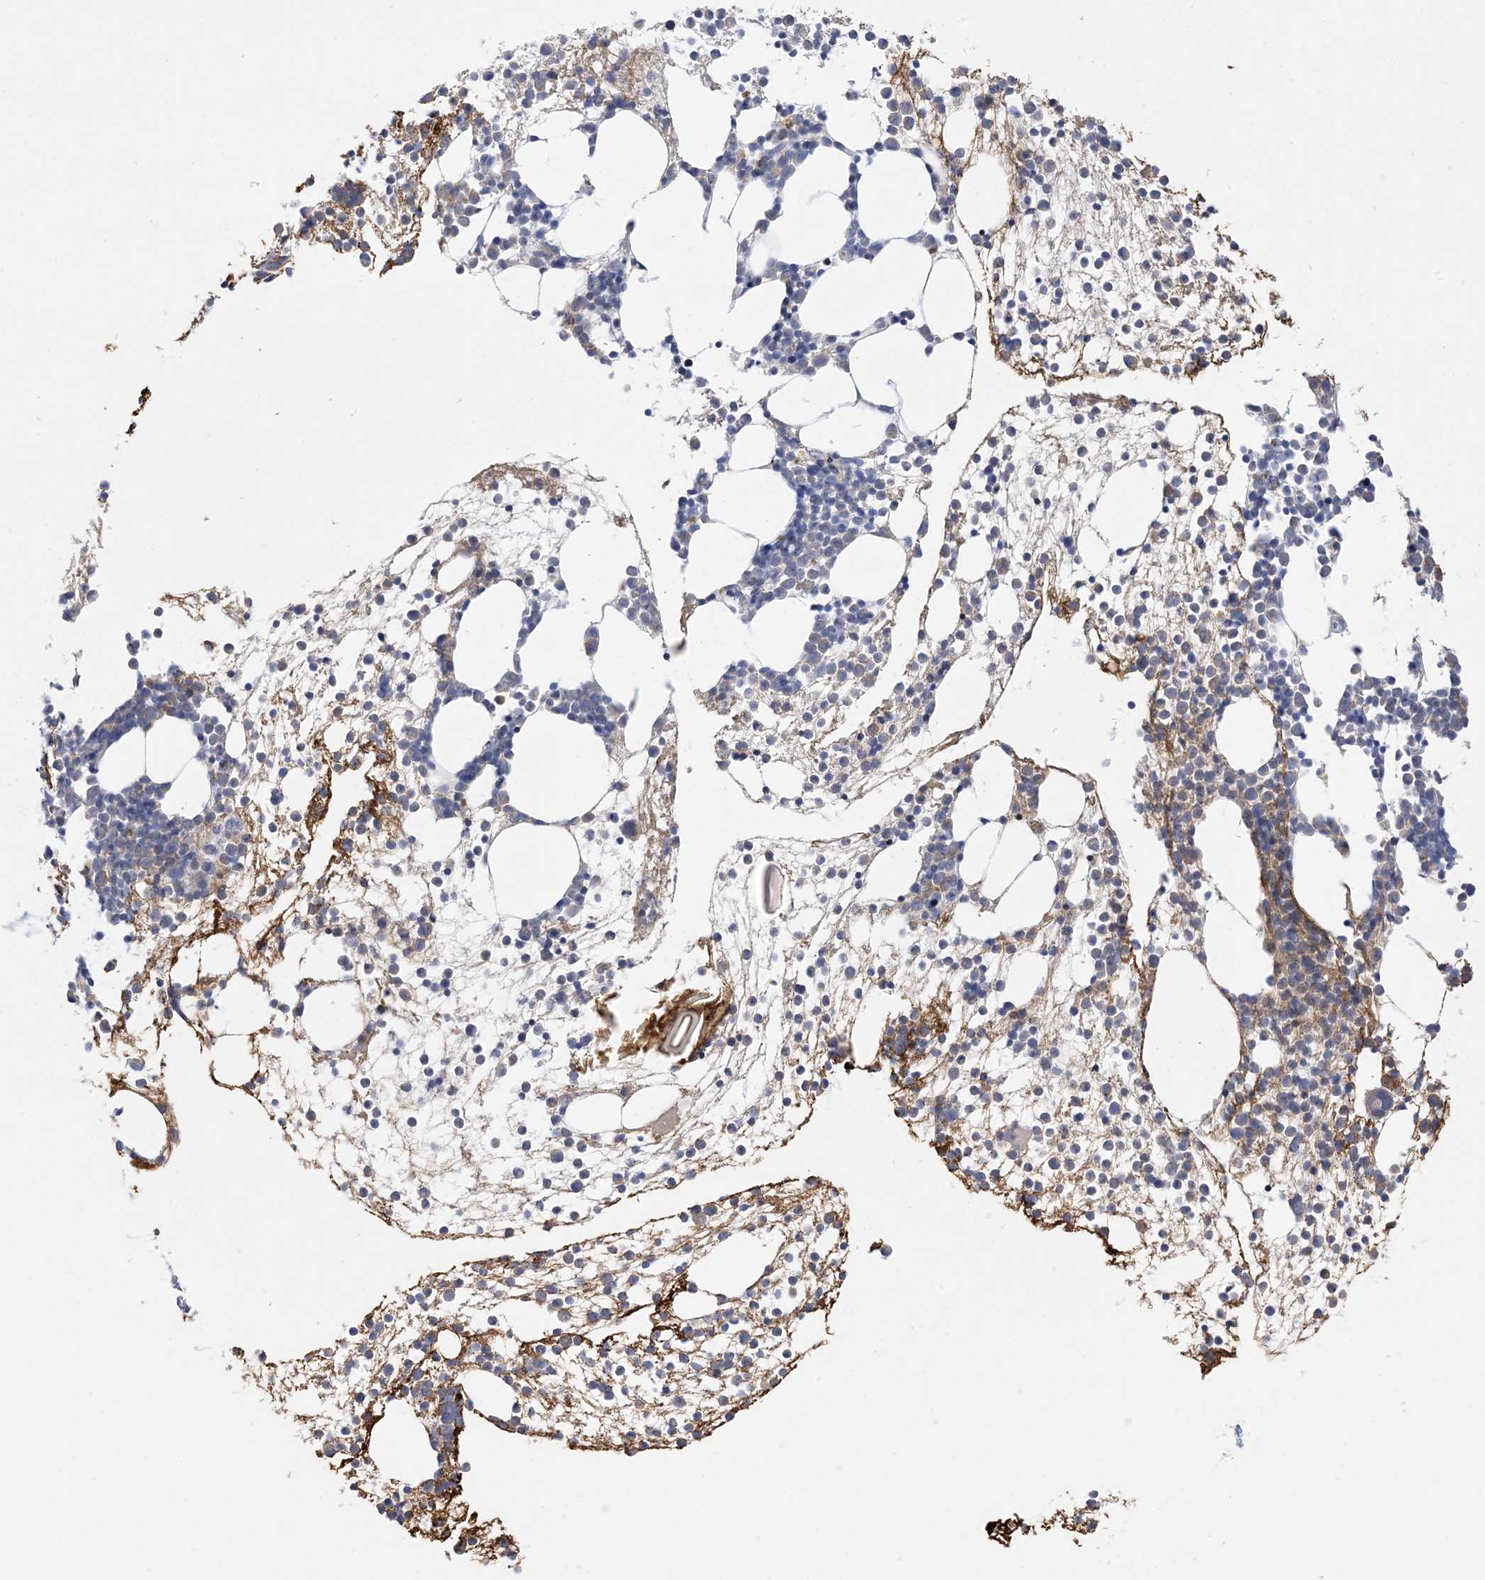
{"staining": {"intensity": "moderate", "quantity": "<25%", "location": "cytoplasmic/membranous"}, "tissue": "bone marrow", "cell_type": "Hematopoietic cells", "image_type": "normal", "snomed": [{"axis": "morphology", "description": "Normal tissue, NOS"}, {"axis": "topography", "description": "Bone marrow"}], "caption": "A brown stain highlights moderate cytoplasmic/membranous expression of a protein in hematopoietic cells of normal bone marrow. Immunohistochemistry stains the protein of interest in brown and the nuclei are stained blue.", "gene": "PLK4", "patient": {"sex": "male", "age": 54}}